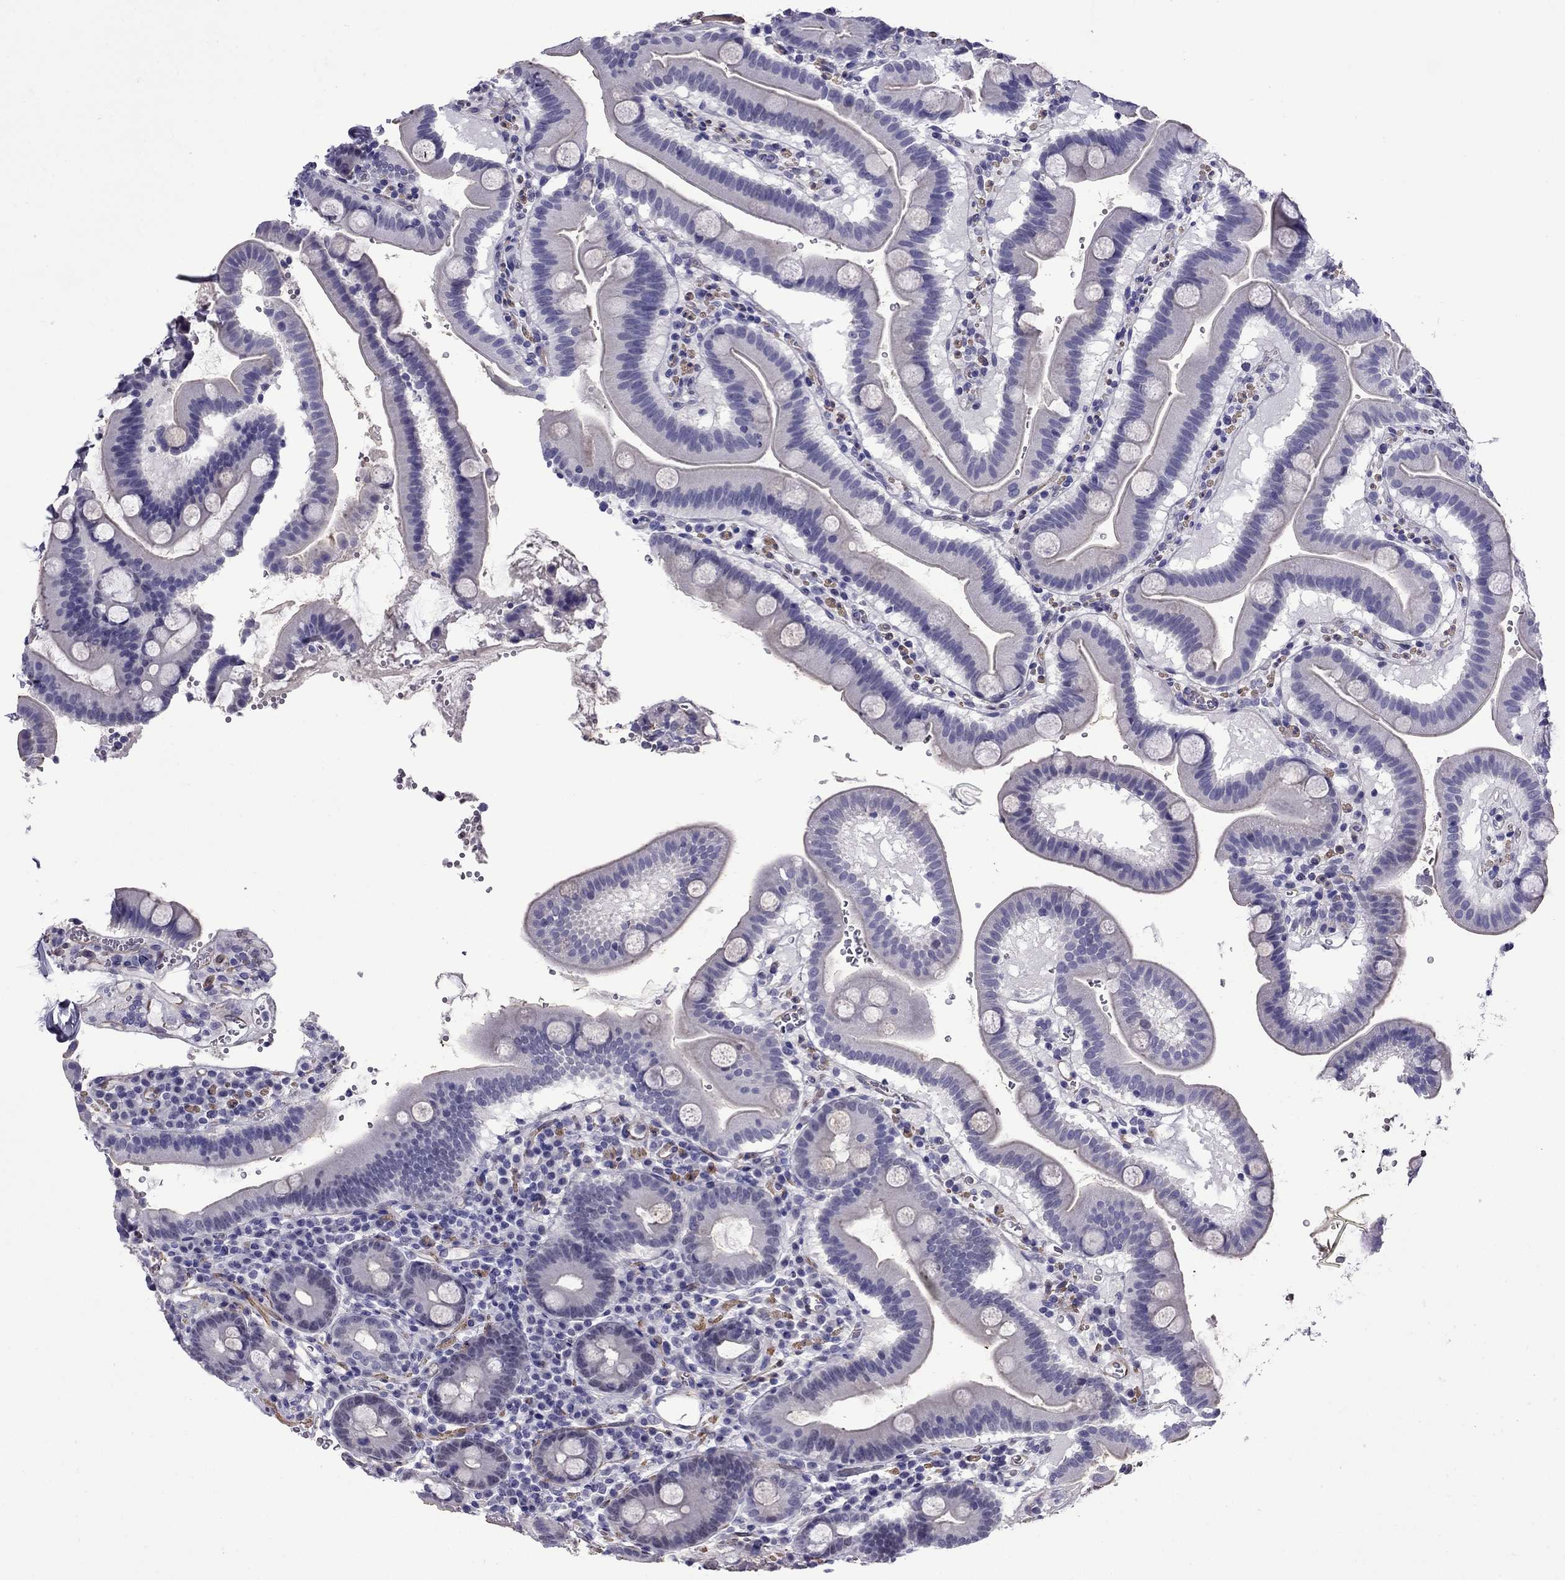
{"staining": {"intensity": "negative", "quantity": "none", "location": "none"}, "tissue": "duodenum", "cell_type": "Glandular cells", "image_type": "normal", "snomed": [{"axis": "morphology", "description": "Normal tissue, NOS"}, {"axis": "topography", "description": "Duodenum"}], "caption": "Immunohistochemical staining of benign duodenum displays no significant expression in glandular cells. (IHC, brightfield microscopy, high magnification).", "gene": "CHRNA5", "patient": {"sex": "male", "age": 59}}